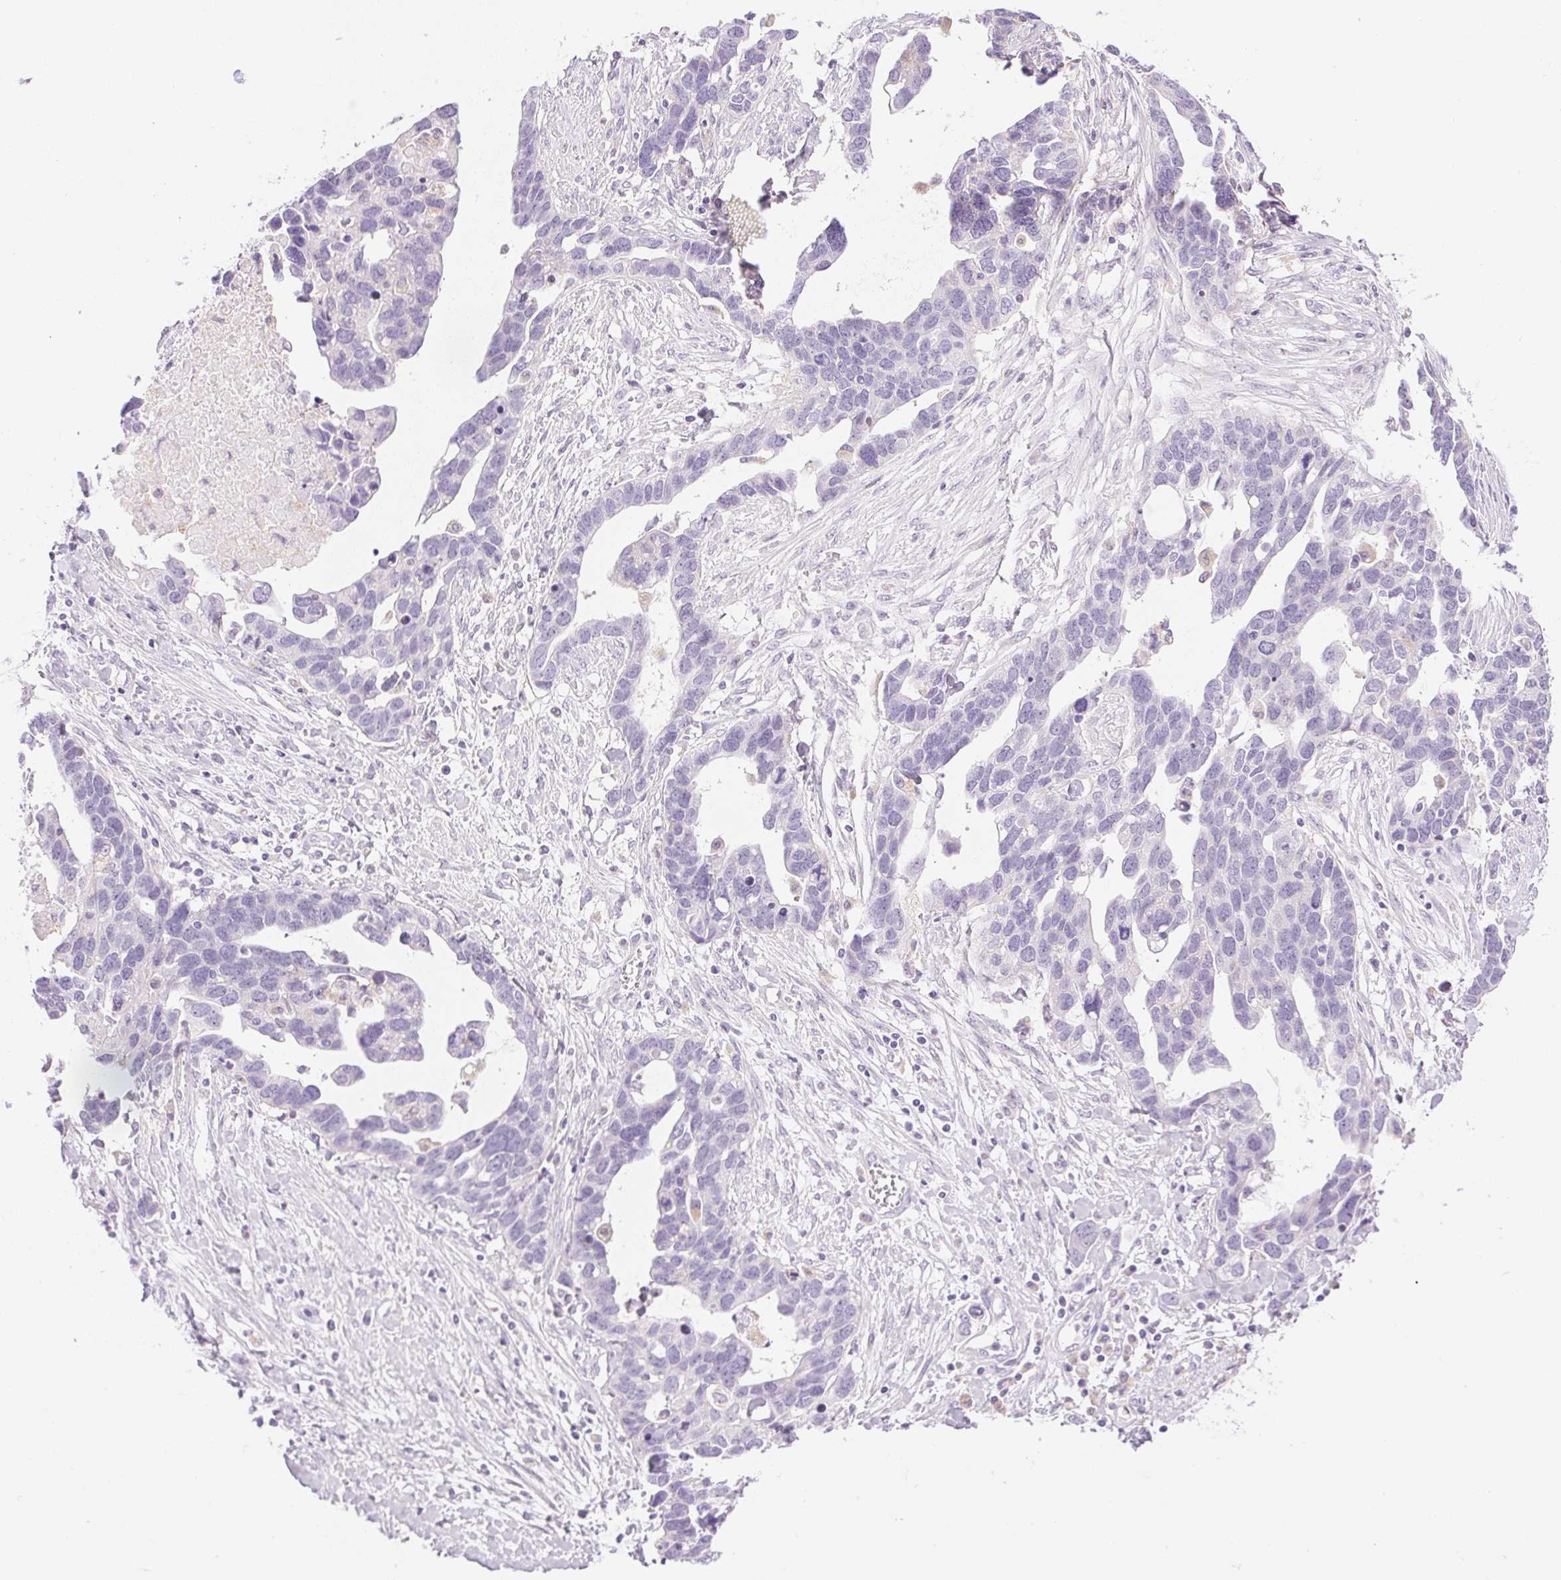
{"staining": {"intensity": "negative", "quantity": "none", "location": "none"}, "tissue": "ovarian cancer", "cell_type": "Tumor cells", "image_type": "cancer", "snomed": [{"axis": "morphology", "description": "Cystadenocarcinoma, serous, NOS"}, {"axis": "topography", "description": "Ovary"}], "caption": "DAB (3,3'-diaminobenzidine) immunohistochemical staining of human ovarian cancer (serous cystadenocarcinoma) shows no significant positivity in tumor cells.", "gene": "ATP6V1G3", "patient": {"sex": "female", "age": 54}}